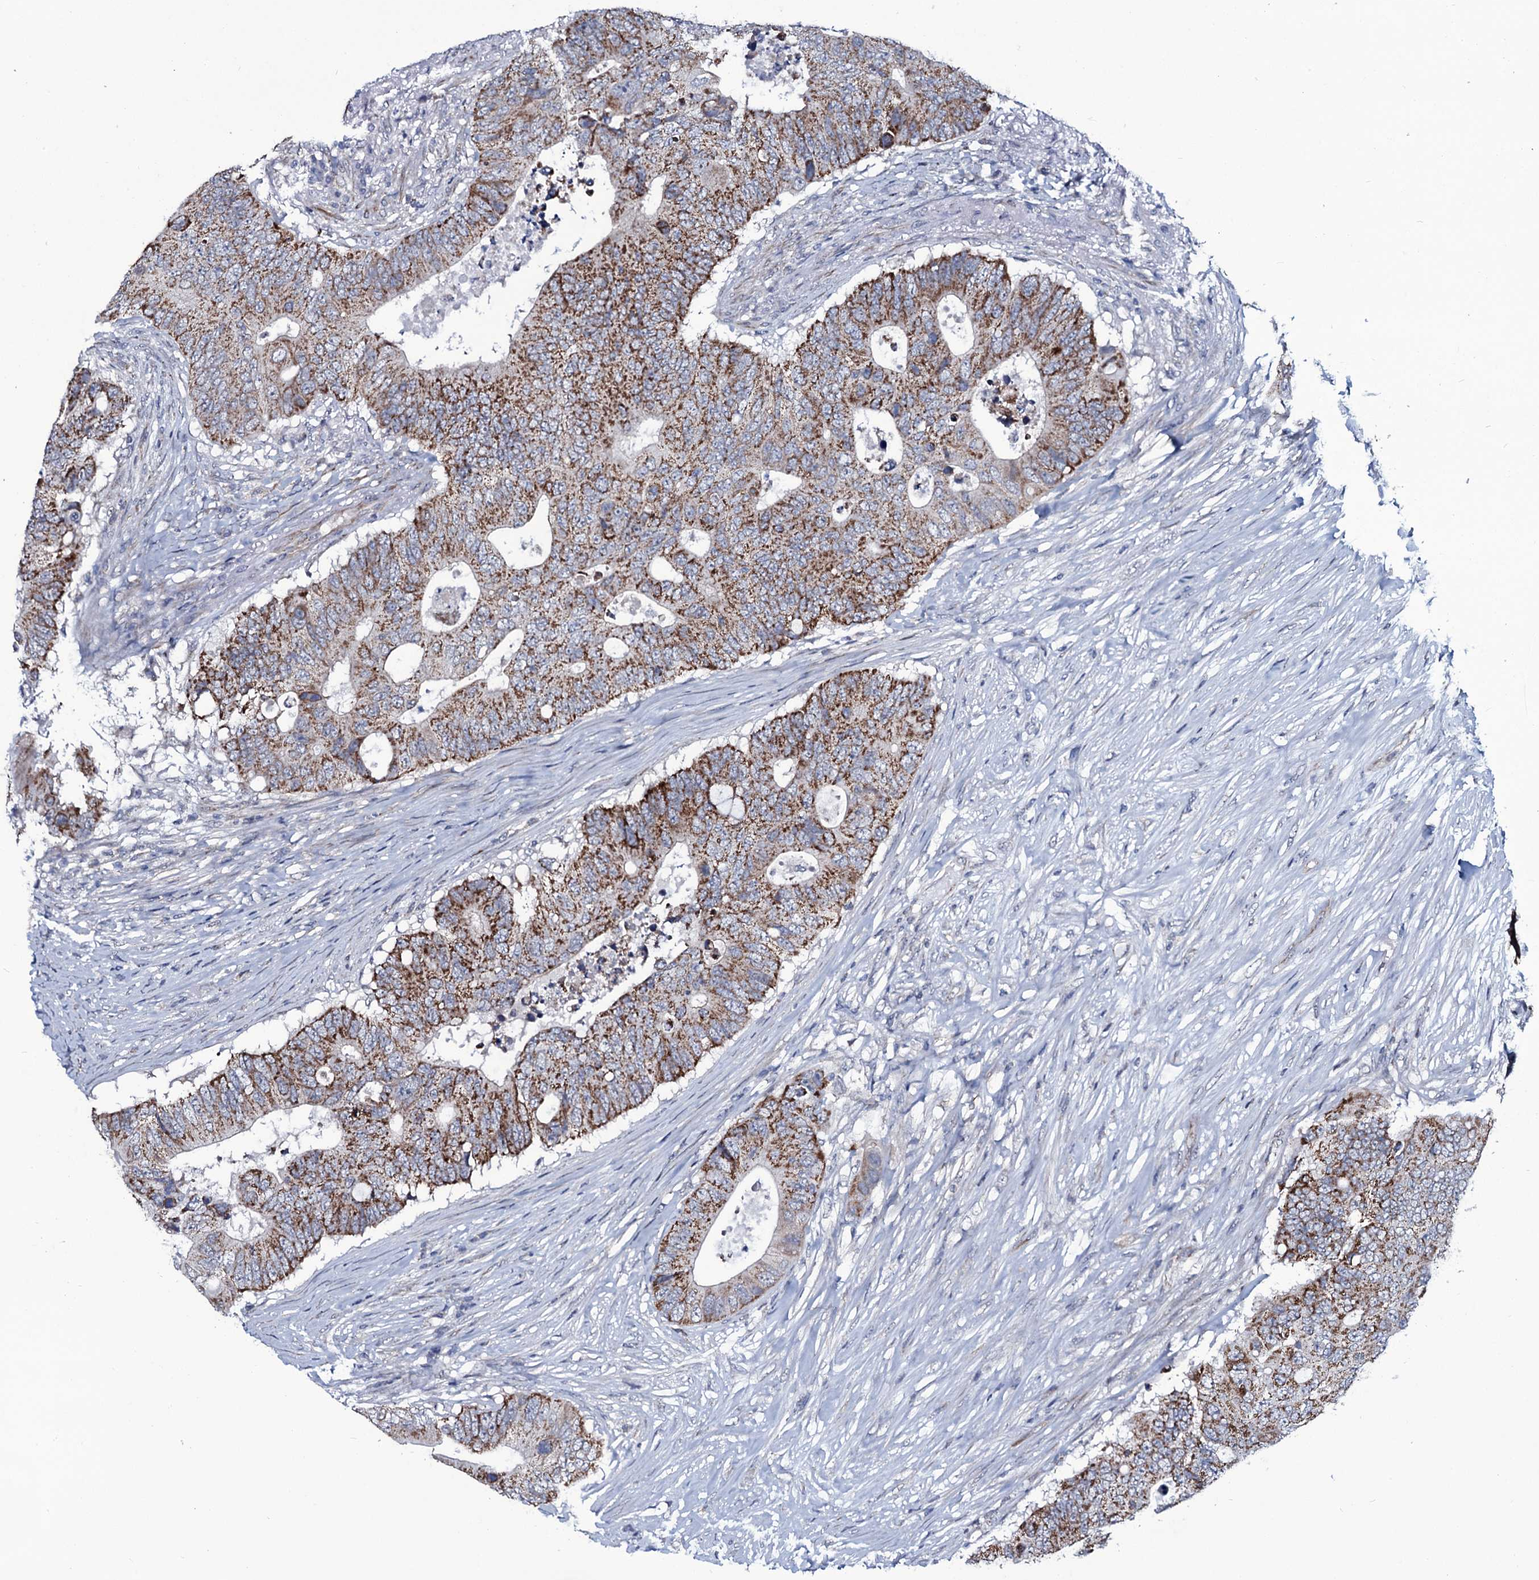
{"staining": {"intensity": "moderate", "quantity": ">75%", "location": "cytoplasmic/membranous"}, "tissue": "colorectal cancer", "cell_type": "Tumor cells", "image_type": "cancer", "snomed": [{"axis": "morphology", "description": "Adenocarcinoma, NOS"}, {"axis": "topography", "description": "Colon"}], "caption": "High-power microscopy captured an immunohistochemistry micrograph of colorectal cancer, revealing moderate cytoplasmic/membranous positivity in approximately >75% of tumor cells.", "gene": "WIPF3", "patient": {"sex": "male", "age": 71}}